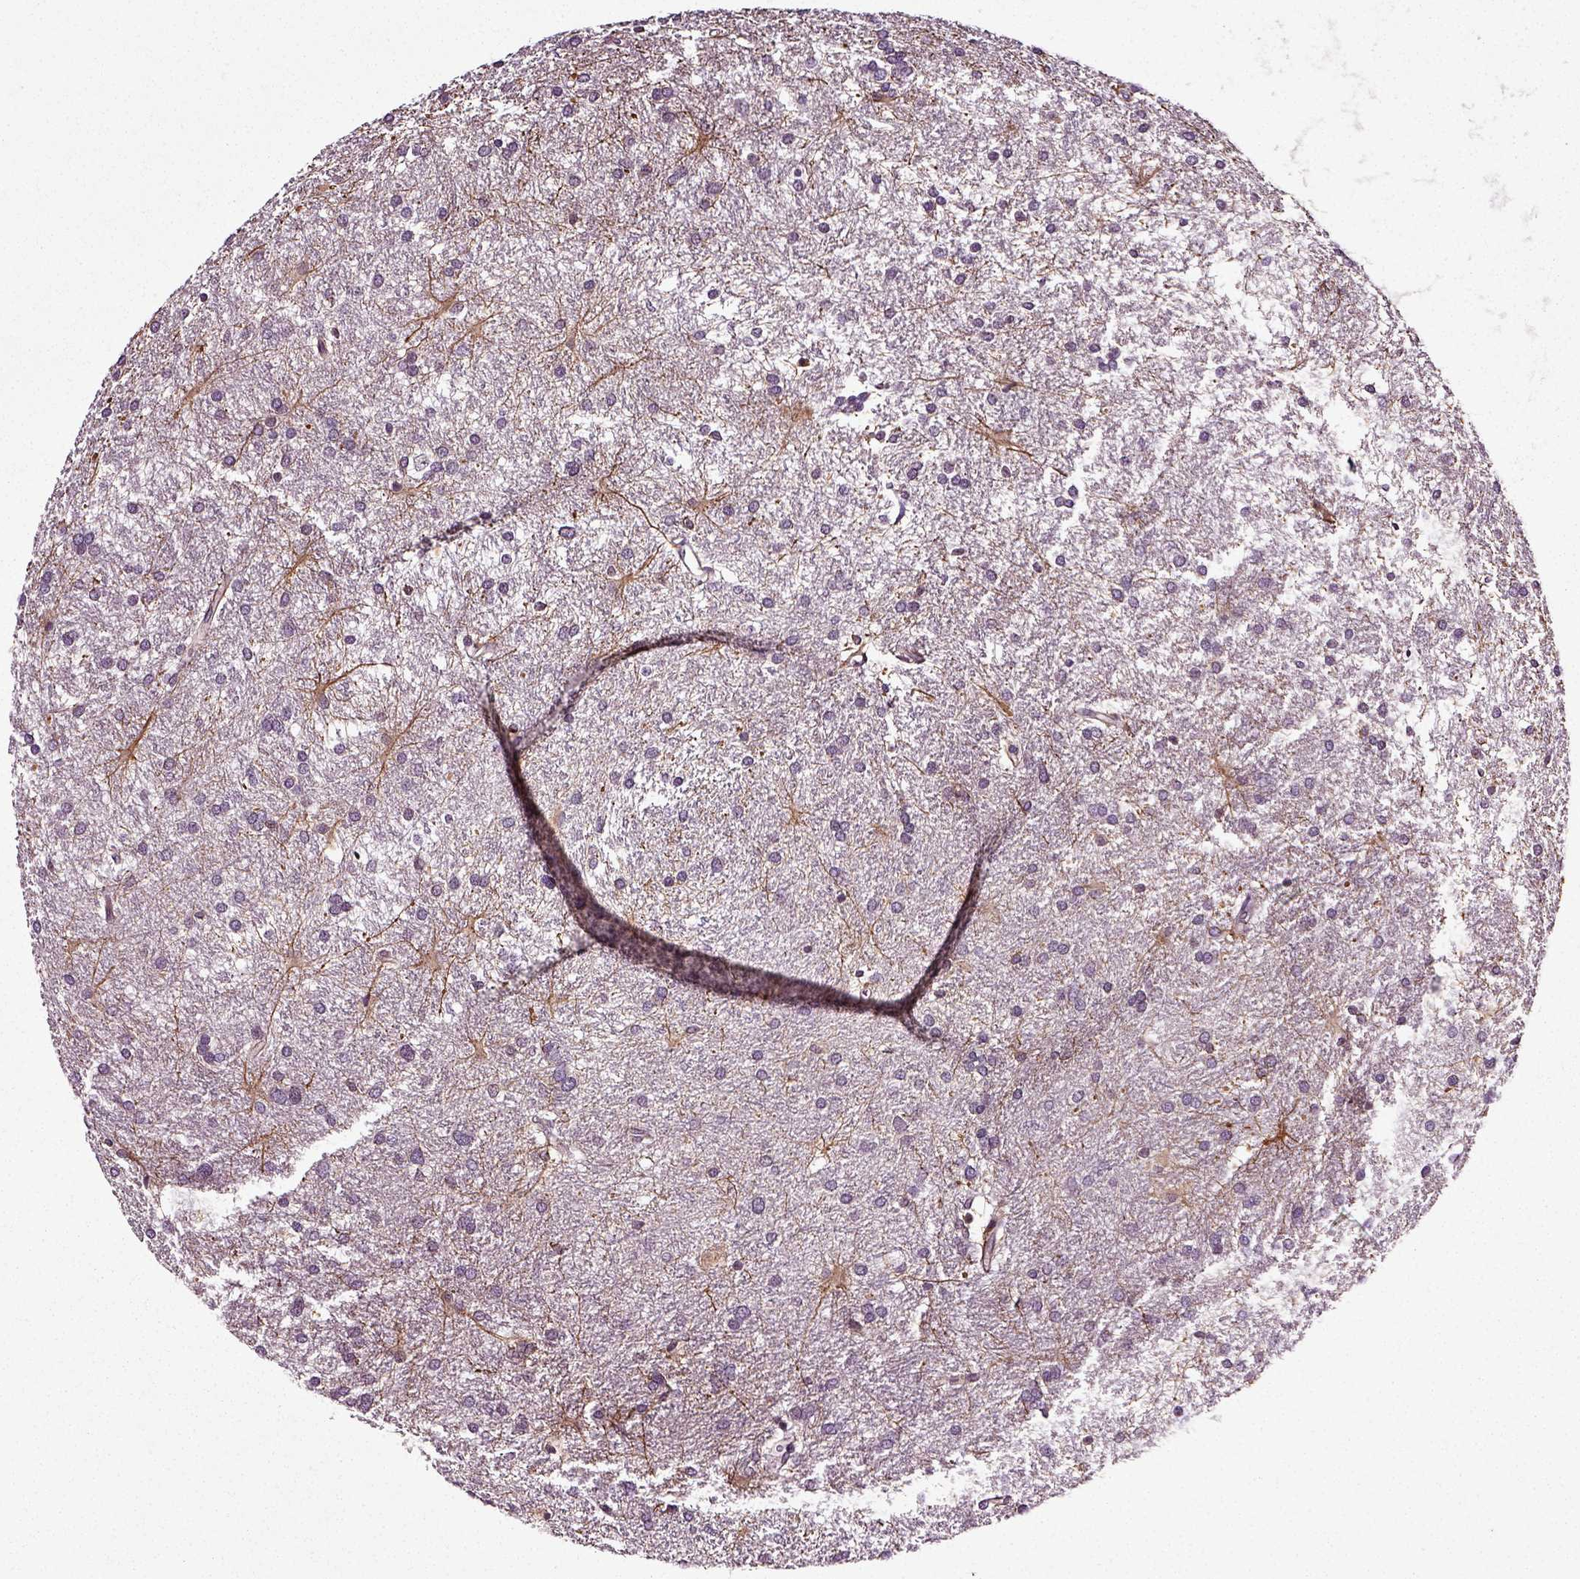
{"staining": {"intensity": "negative", "quantity": "none", "location": "none"}, "tissue": "glioma", "cell_type": "Tumor cells", "image_type": "cancer", "snomed": [{"axis": "morphology", "description": "Glioma, malignant, Low grade"}, {"axis": "topography", "description": "Brain"}], "caption": "This is a histopathology image of immunohistochemistry staining of glioma, which shows no expression in tumor cells.", "gene": "RHOF", "patient": {"sex": "female", "age": 32}}